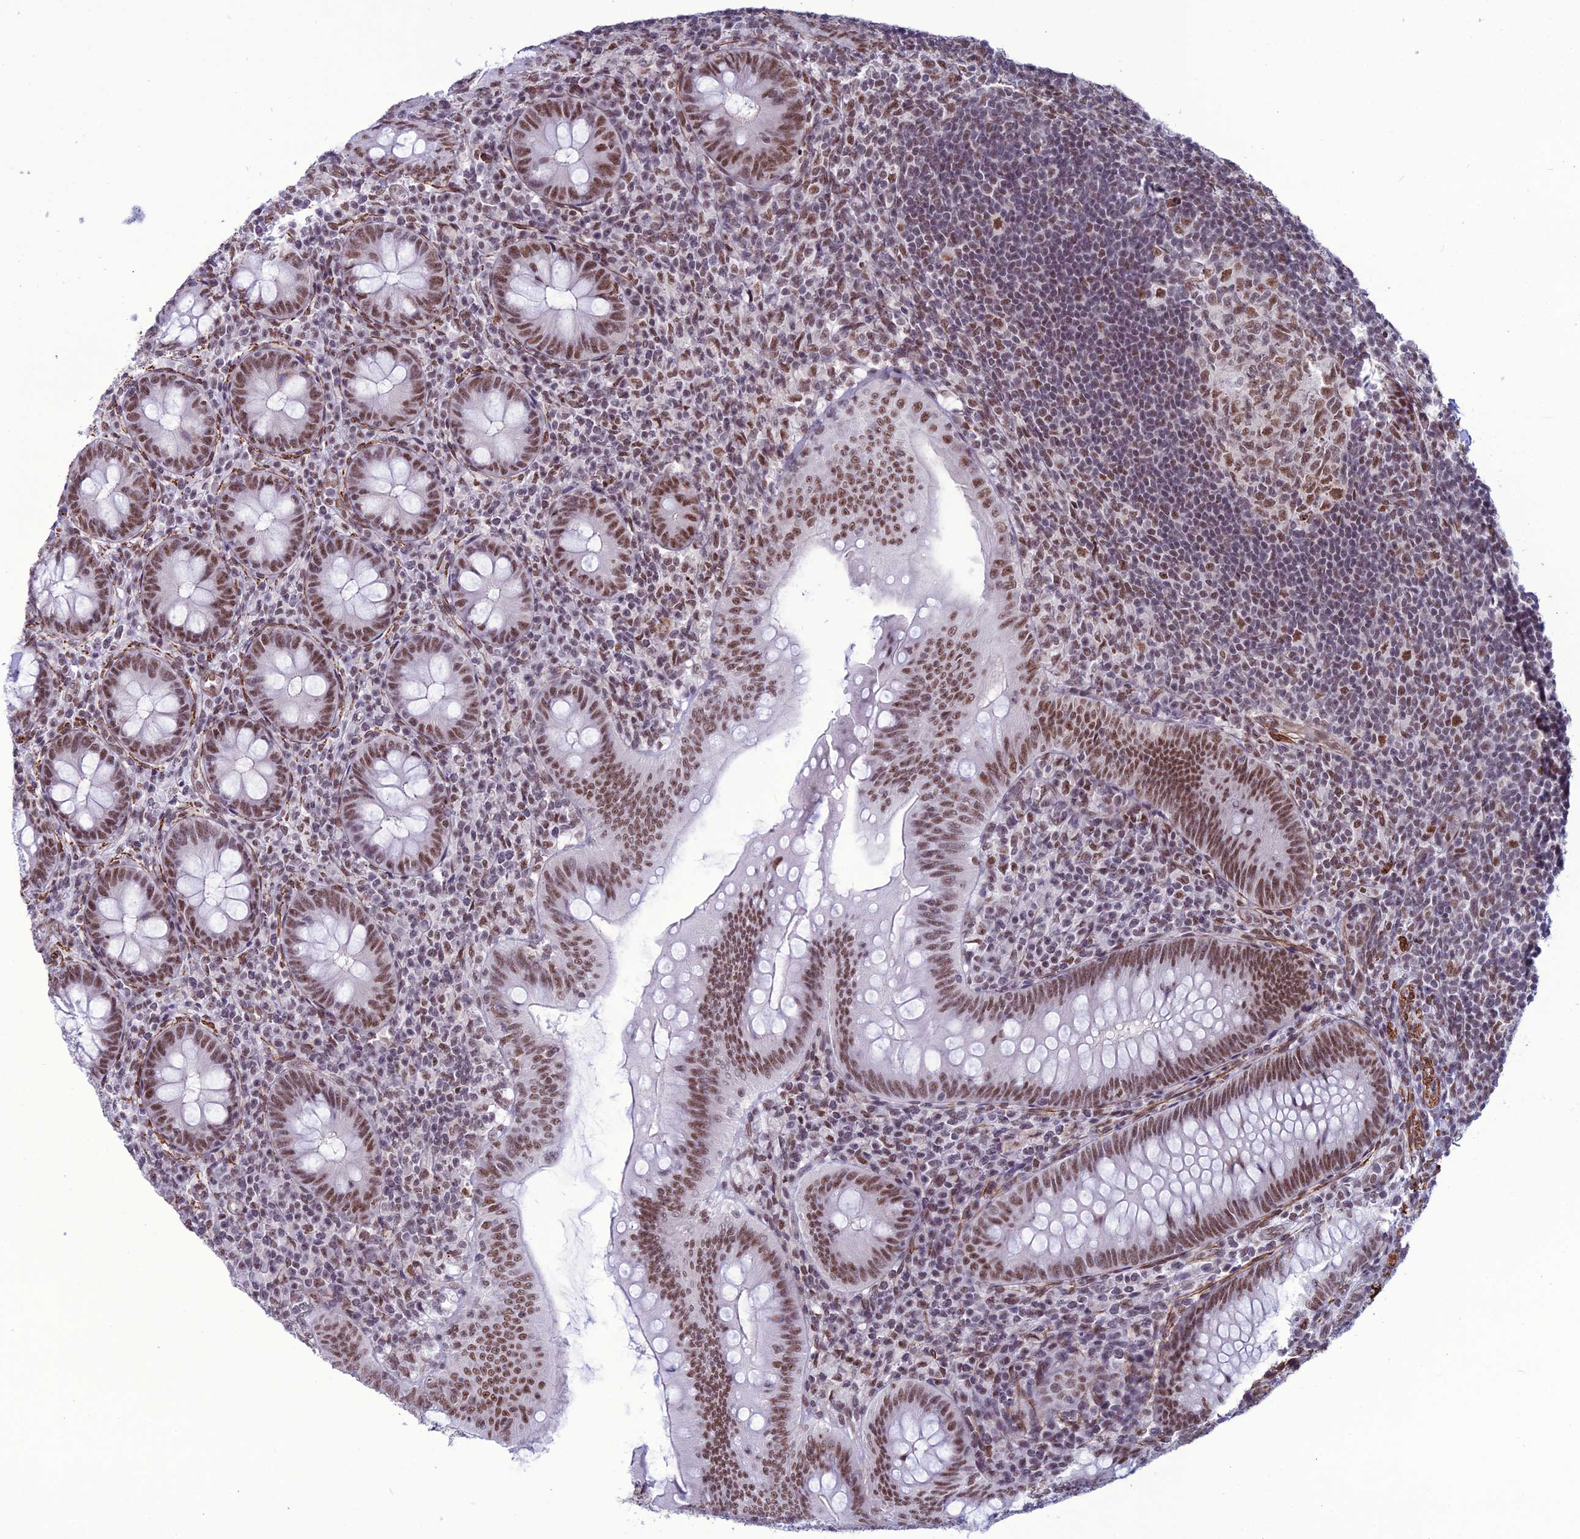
{"staining": {"intensity": "moderate", "quantity": ">75%", "location": "nuclear"}, "tissue": "appendix", "cell_type": "Glandular cells", "image_type": "normal", "snomed": [{"axis": "morphology", "description": "Normal tissue, NOS"}, {"axis": "topography", "description": "Appendix"}], "caption": "Glandular cells display moderate nuclear positivity in about >75% of cells in benign appendix. The staining was performed using DAB (3,3'-diaminobenzidine) to visualize the protein expression in brown, while the nuclei were stained in blue with hematoxylin (Magnification: 20x).", "gene": "U2AF1", "patient": {"sex": "male", "age": 14}}